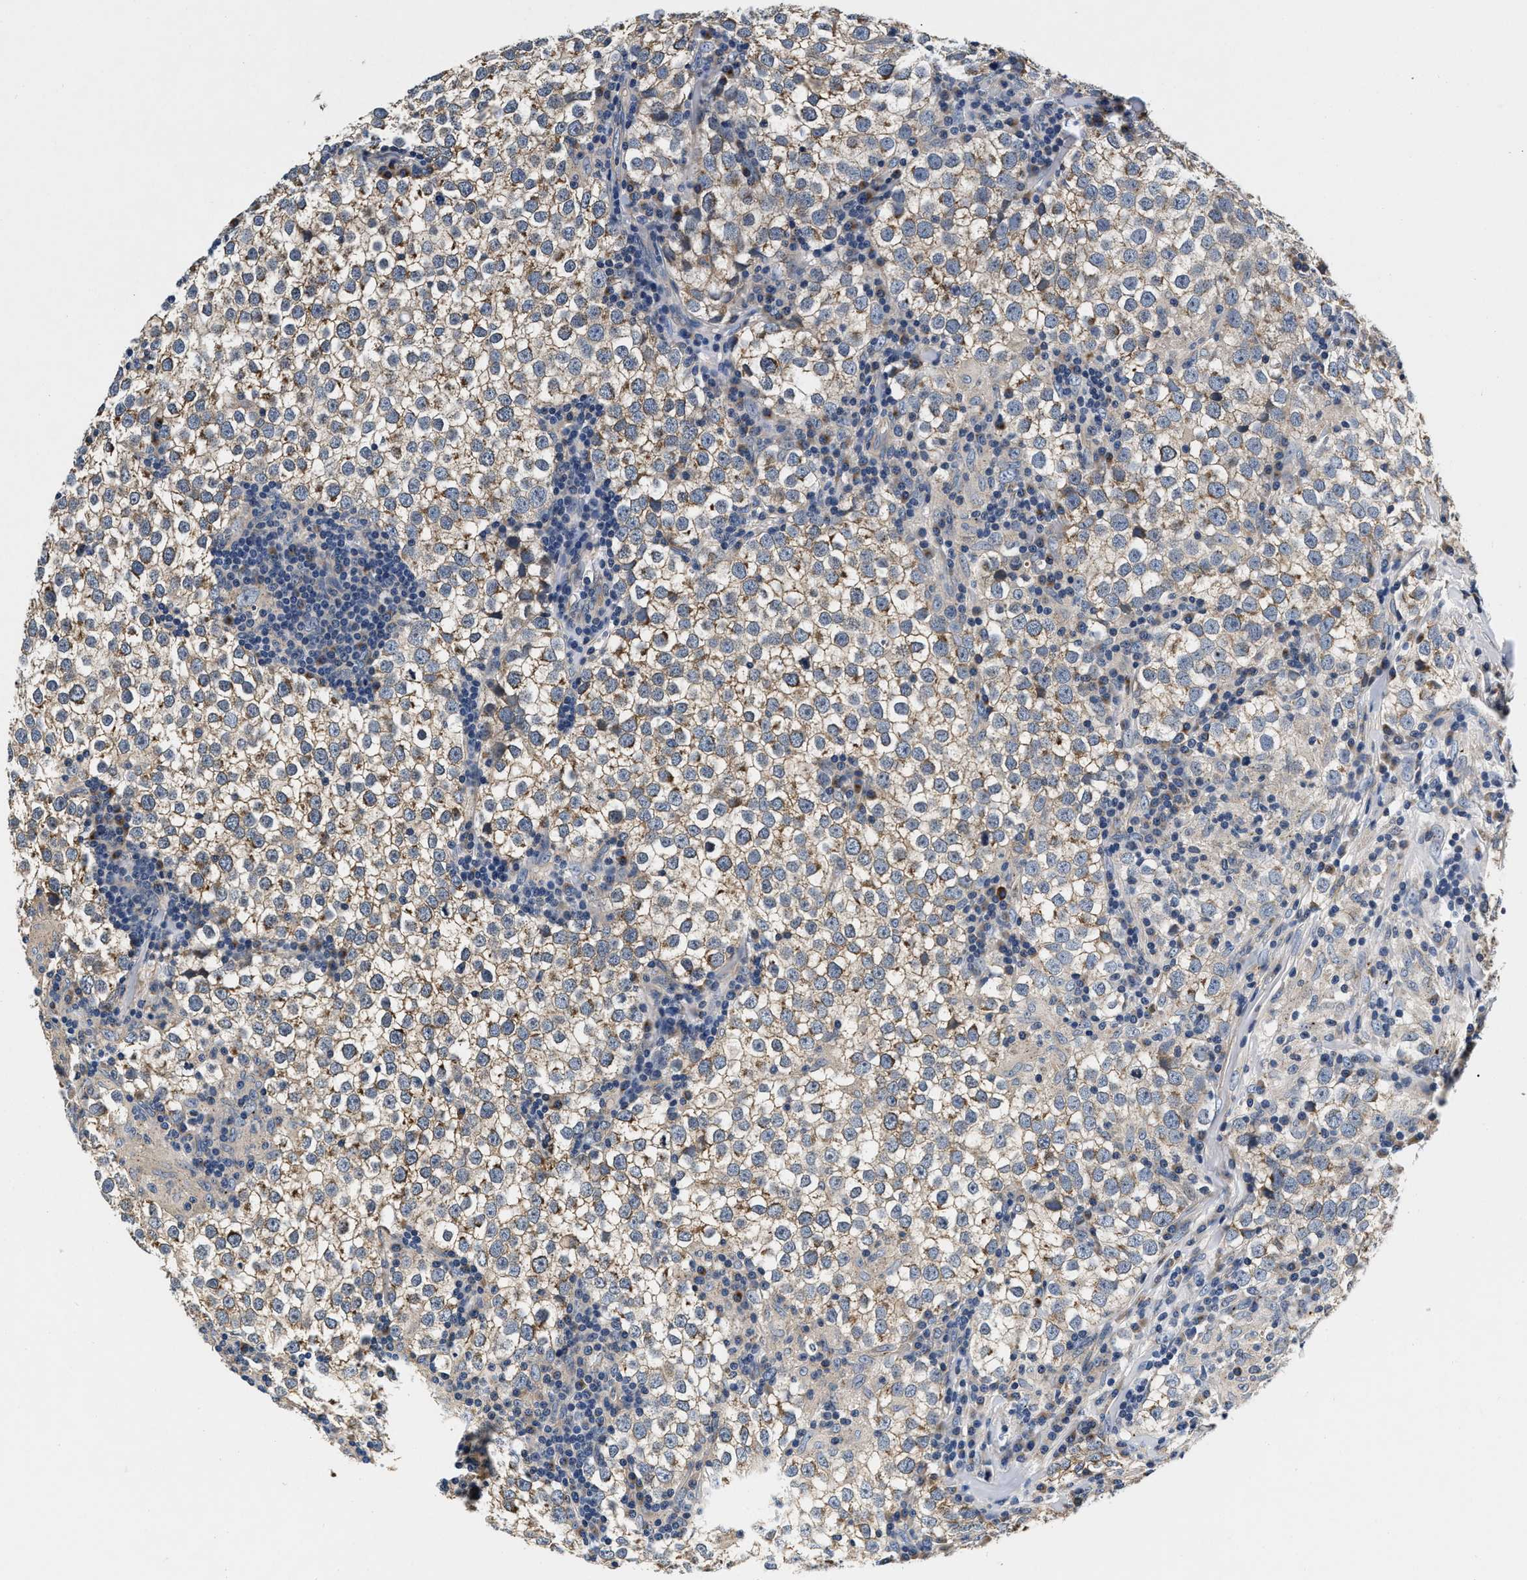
{"staining": {"intensity": "weak", "quantity": "25%-75%", "location": "cytoplasmic/membranous"}, "tissue": "testis cancer", "cell_type": "Tumor cells", "image_type": "cancer", "snomed": [{"axis": "morphology", "description": "Seminoma, NOS"}, {"axis": "morphology", "description": "Carcinoma, Embryonal, NOS"}, {"axis": "topography", "description": "Testis"}], "caption": "Immunohistochemistry of testis embryonal carcinoma exhibits low levels of weak cytoplasmic/membranous staining in about 25%-75% of tumor cells.", "gene": "ABCG8", "patient": {"sex": "male", "age": 36}}